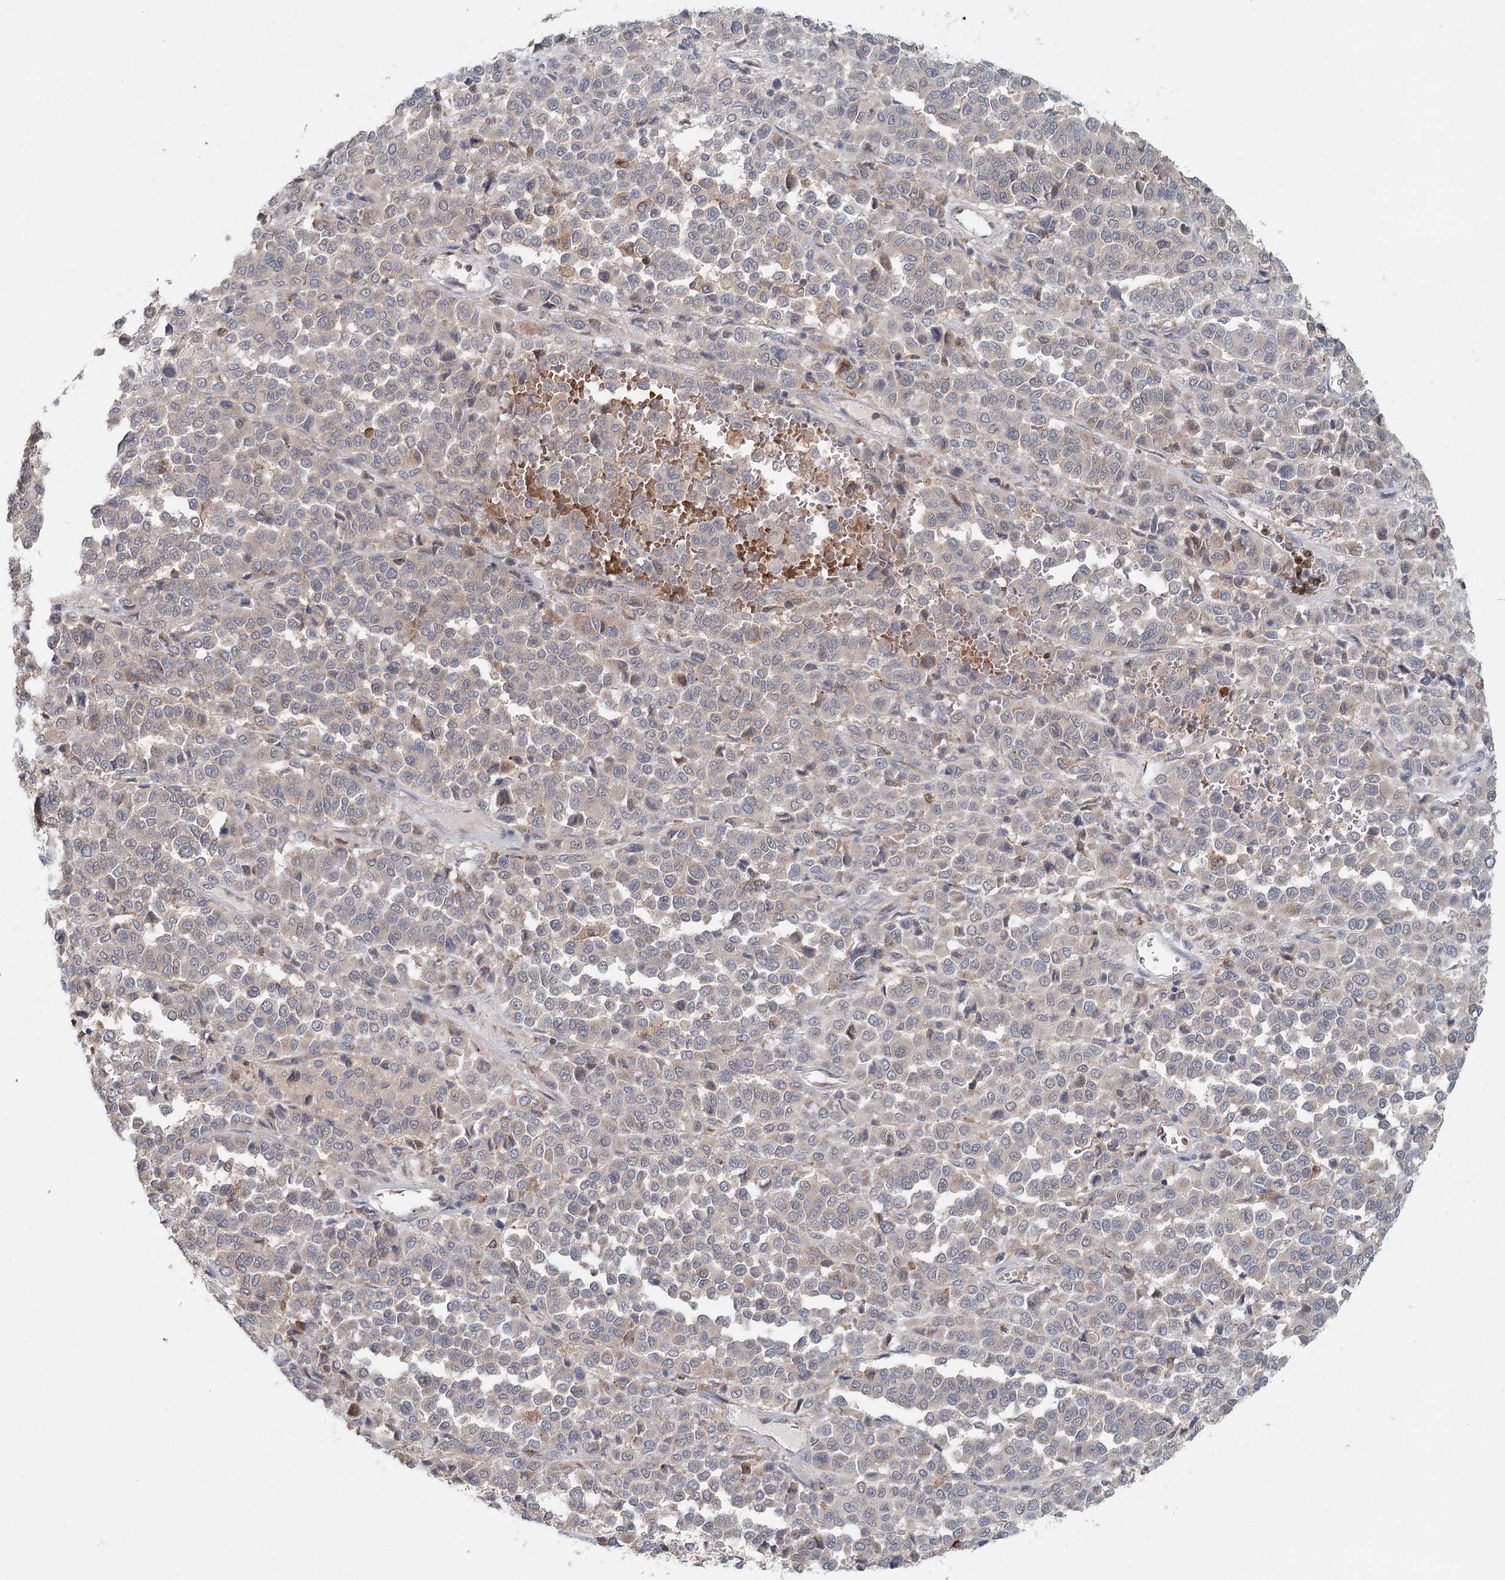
{"staining": {"intensity": "negative", "quantity": "none", "location": "none"}, "tissue": "melanoma", "cell_type": "Tumor cells", "image_type": "cancer", "snomed": [{"axis": "morphology", "description": "Malignant melanoma, Metastatic site"}, {"axis": "topography", "description": "Pancreas"}], "caption": "This is an IHC micrograph of malignant melanoma (metastatic site). There is no positivity in tumor cells.", "gene": "ADK", "patient": {"sex": "female", "age": 30}}